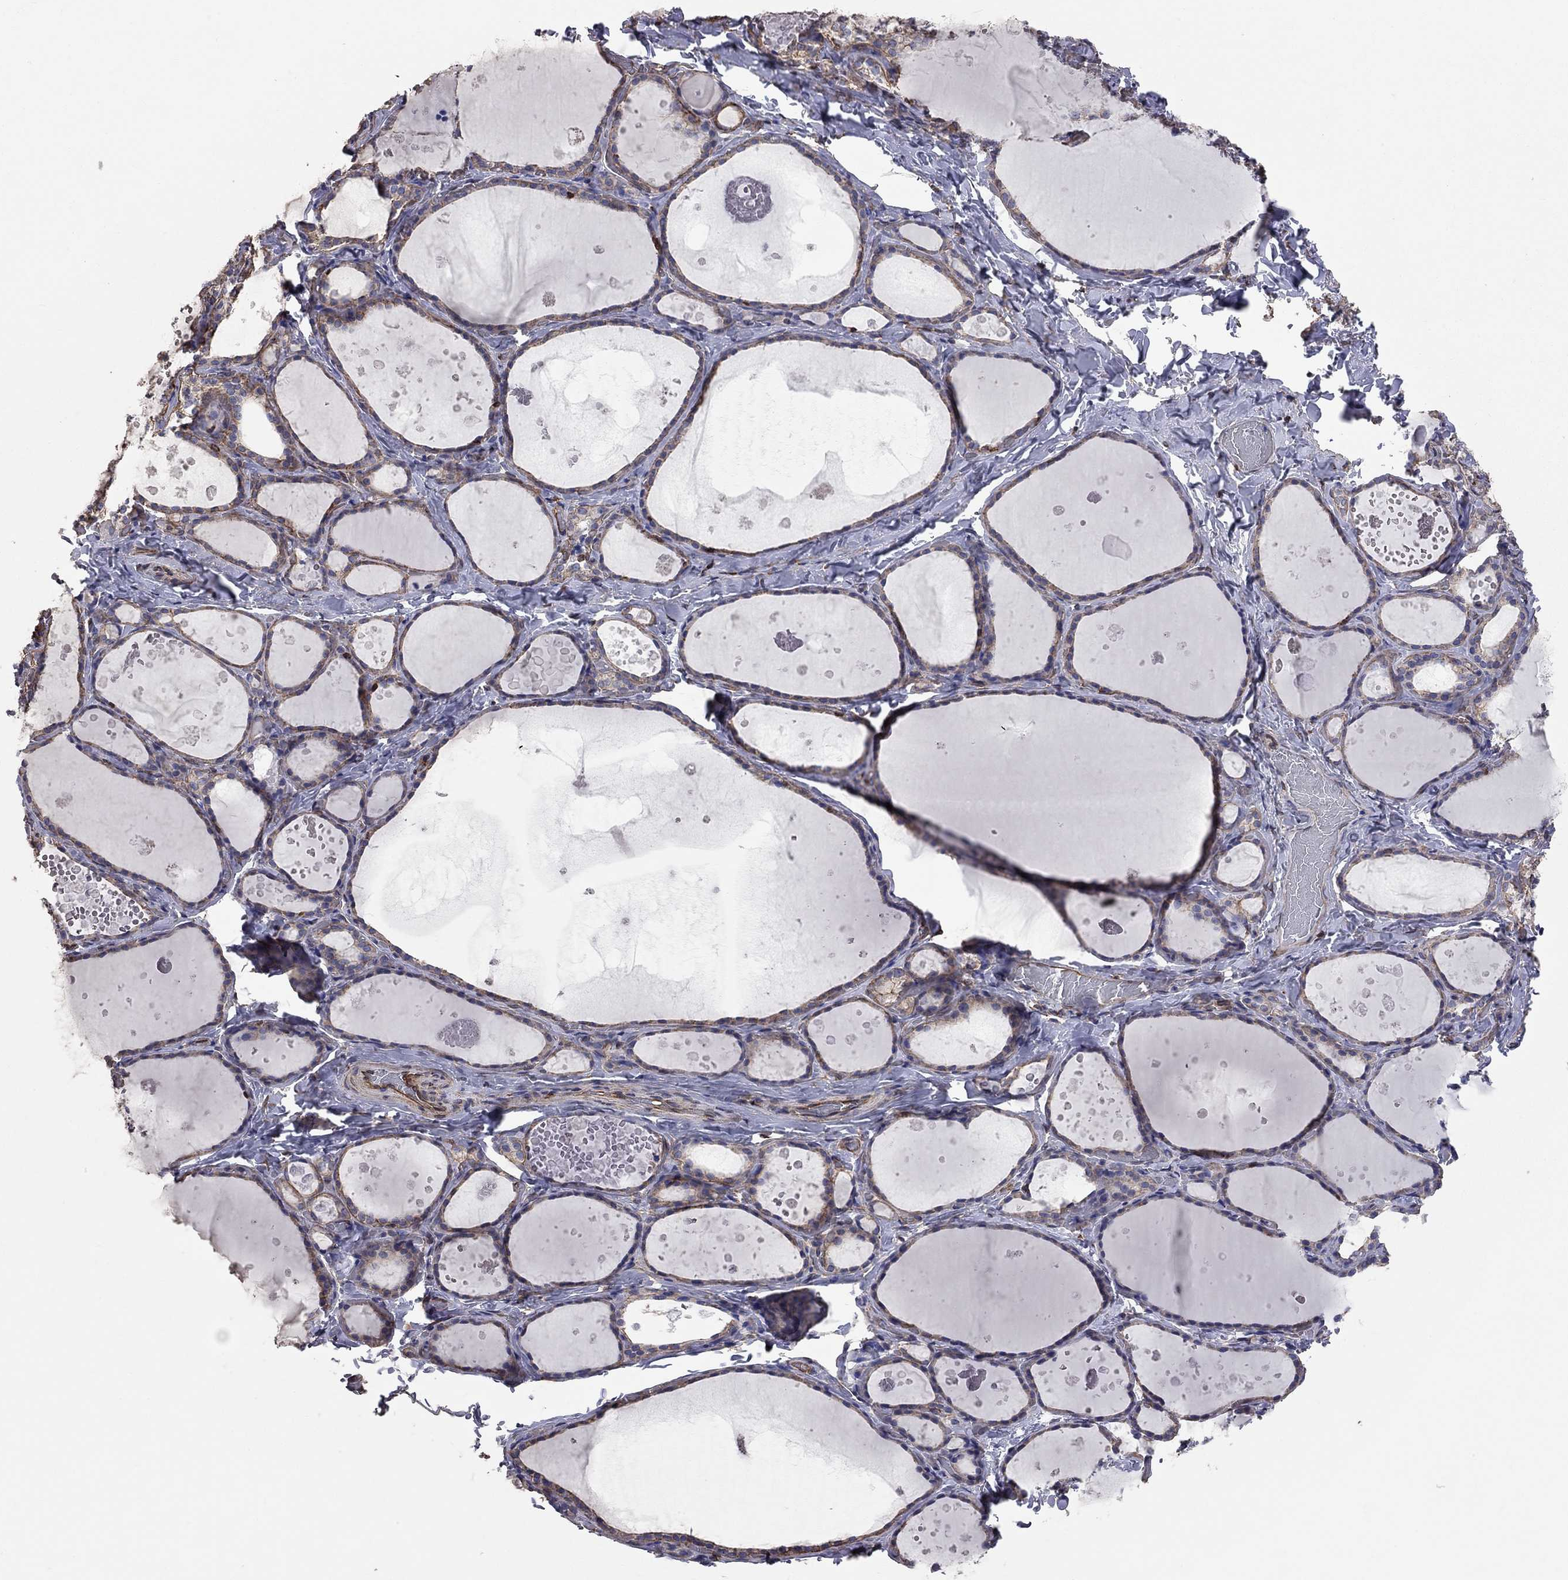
{"staining": {"intensity": "moderate", "quantity": "<25%", "location": "cytoplasmic/membranous"}, "tissue": "thyroid gland", "cell_type": "Glandular cells", "image_type": "normal", "snomed": [{"axis": "morphology", "description": "Normal tissue, NOS"}, {"axis": "topography", "description": "Thyroid gland"}], "caption": "The immunohistochemical stain shows moderate cytoplasmic/membranous staining in glandular cells of unremarkable thyroid gland. (brown staining indicates protein expression, while blue staining denotes nuclei).", "gene": "BICDL2", "patient": {"sex": "female", "age": 56}}